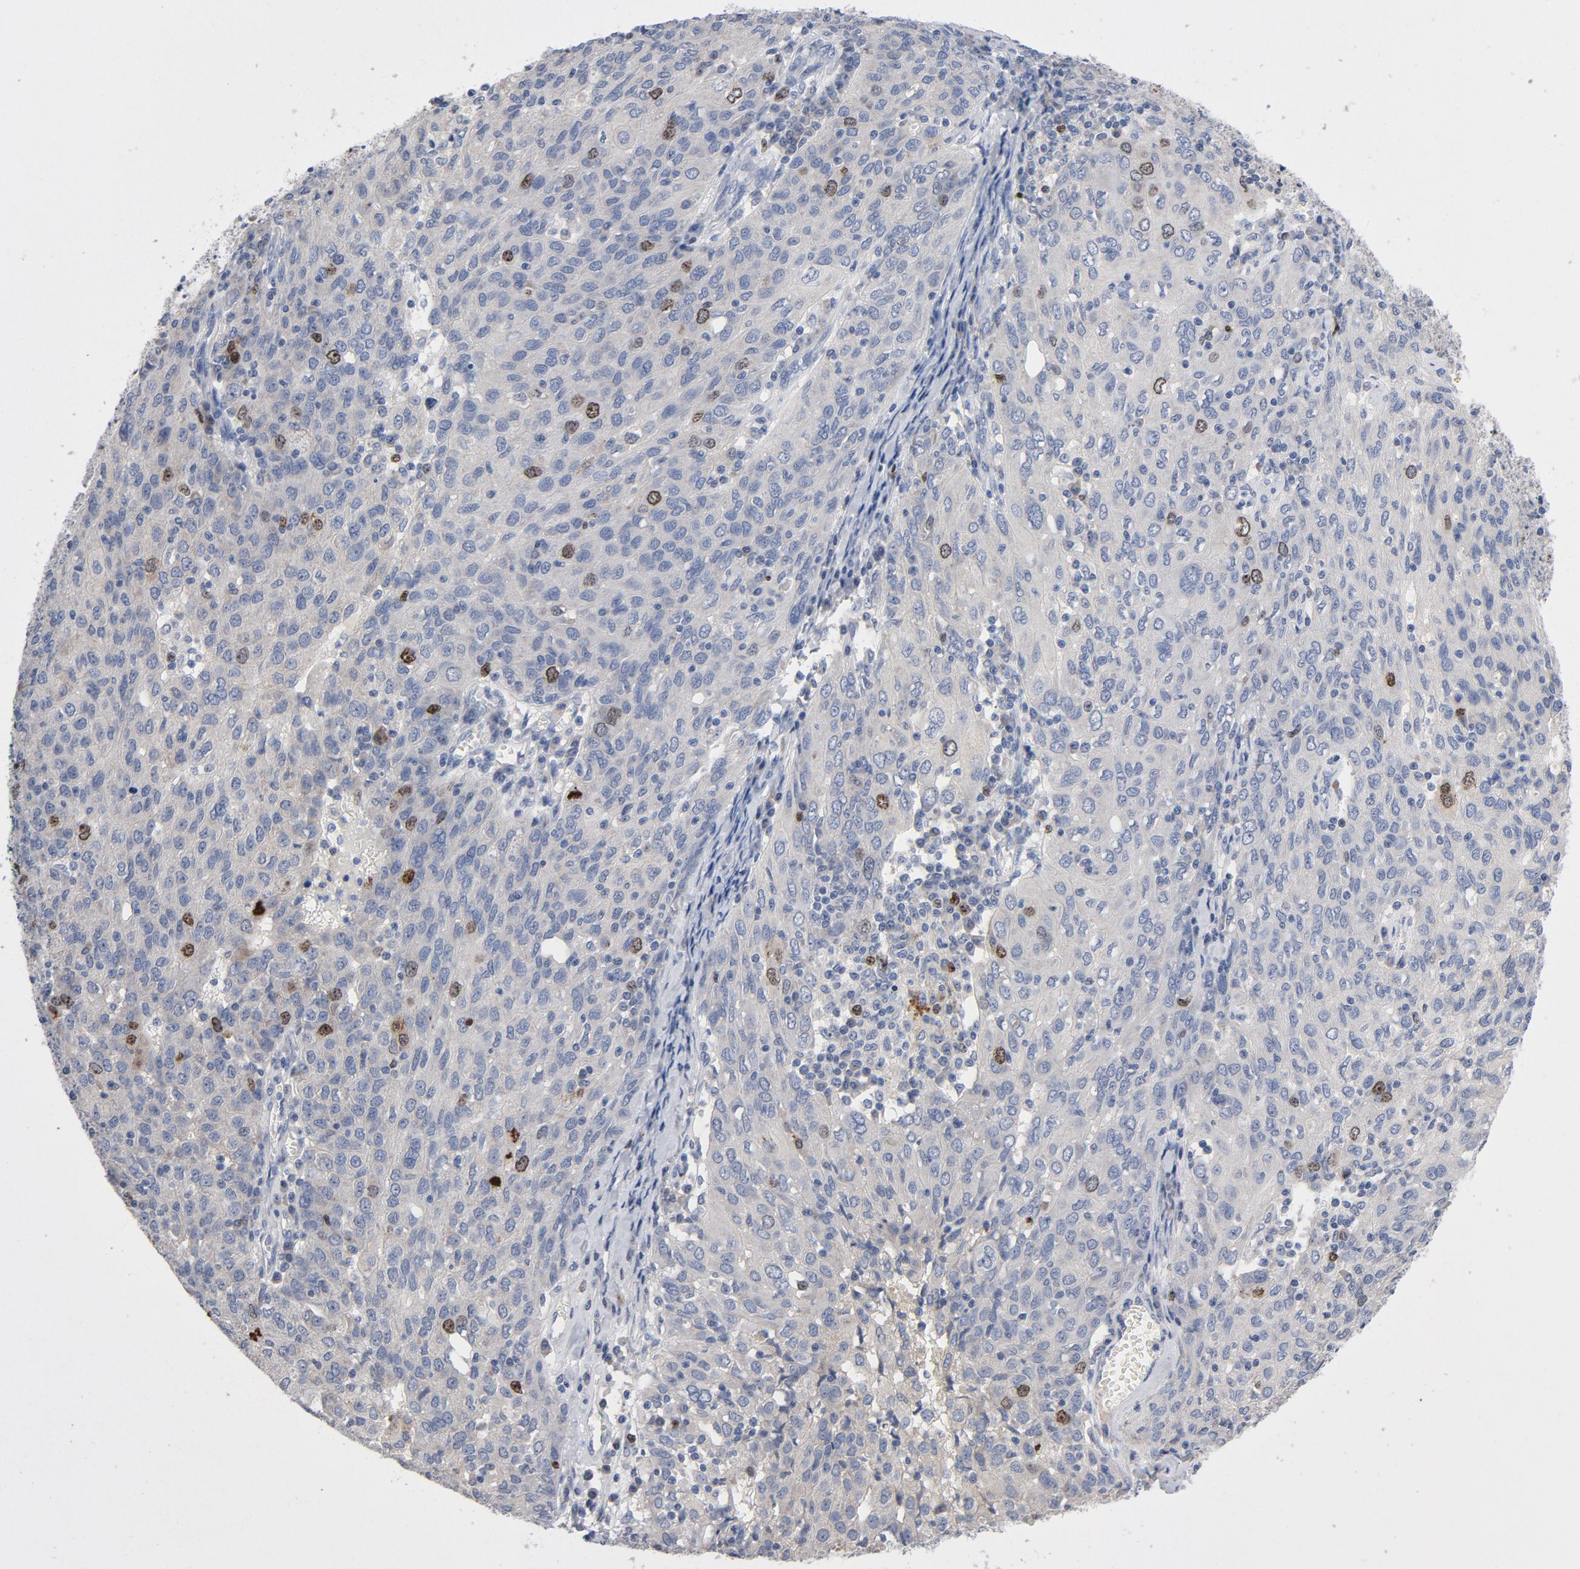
{"staining": {"intensity": "moderate", "quantity": "<25%", "location": "nuclear"}, "tissue": "ovarian cancer", "cell_type": "Tumor cells", "image_type": "cancer", "snomed": [{"axis": "morphology", "description": "Carcinoma, endometroid"}, {"axis": "topography", "description": "Ovary"}], "caption": "Immunohistochemistry of human endometroid carcinoma (ovarian) displays low levels of moderate nuclear positivity in about <25% of tumor cells.", "gene": "BIRC5", "patient": {"sex": "female", "age": 50}}